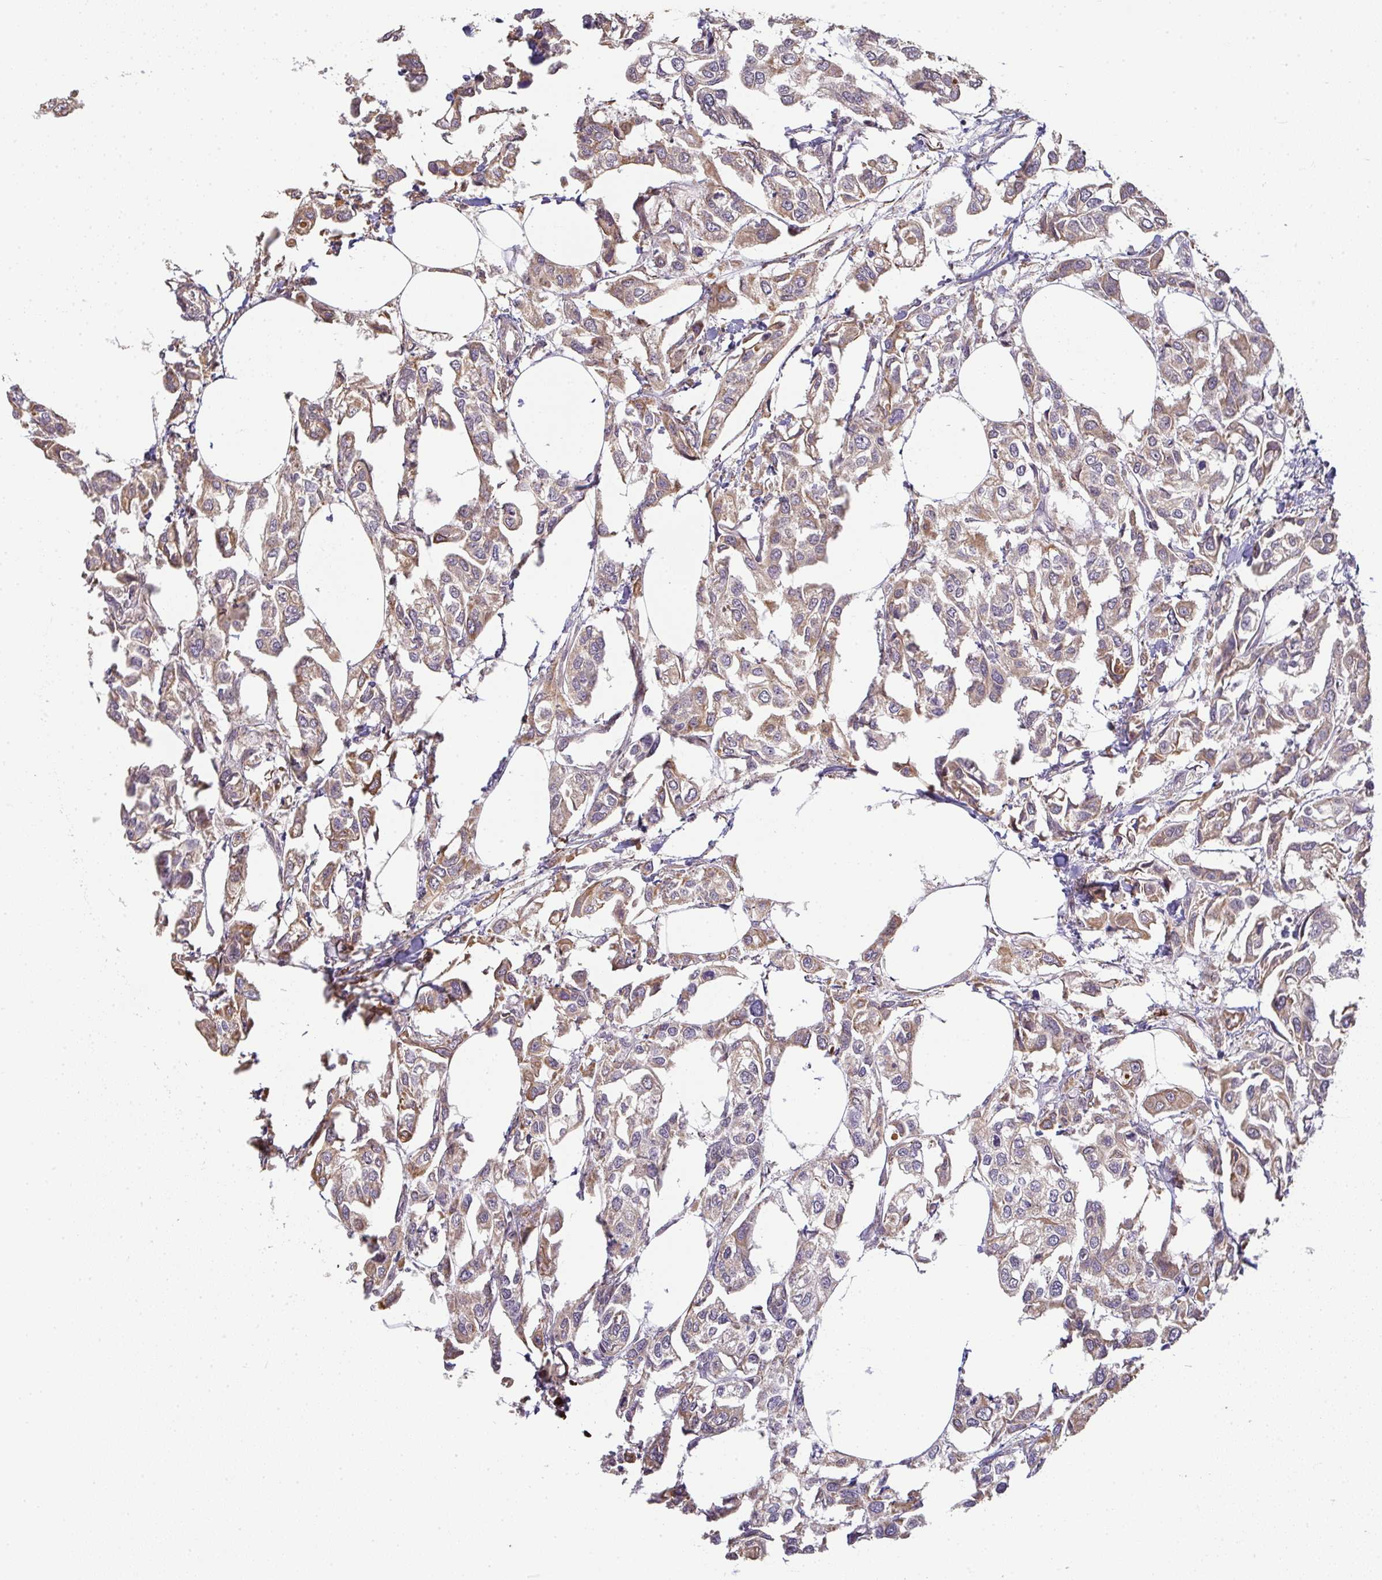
{"staining": {"intensity": "weak", "quantity": "25%-75%", "location": "cytoplasmic/membranous"}, "tissue": "urothelial cancer", "cell_type": "Tumor cells", "image_type": "cancer", "snomed": [{"axis": "morphology", "description": "Urothelial carcinoma, High grade"}, {"axis": "topography", "description": "Urinary bladder"}], "caption": "Urothelial cancer tissue displays weak cytoplasmic/membranous expression in approximately 25%-75% of tumor cells (Brightfield microscopy of DAB IHC at high magnification).", "gene": "EEF1AKMT1", "patient": {"sex": "male", "age": 67}}